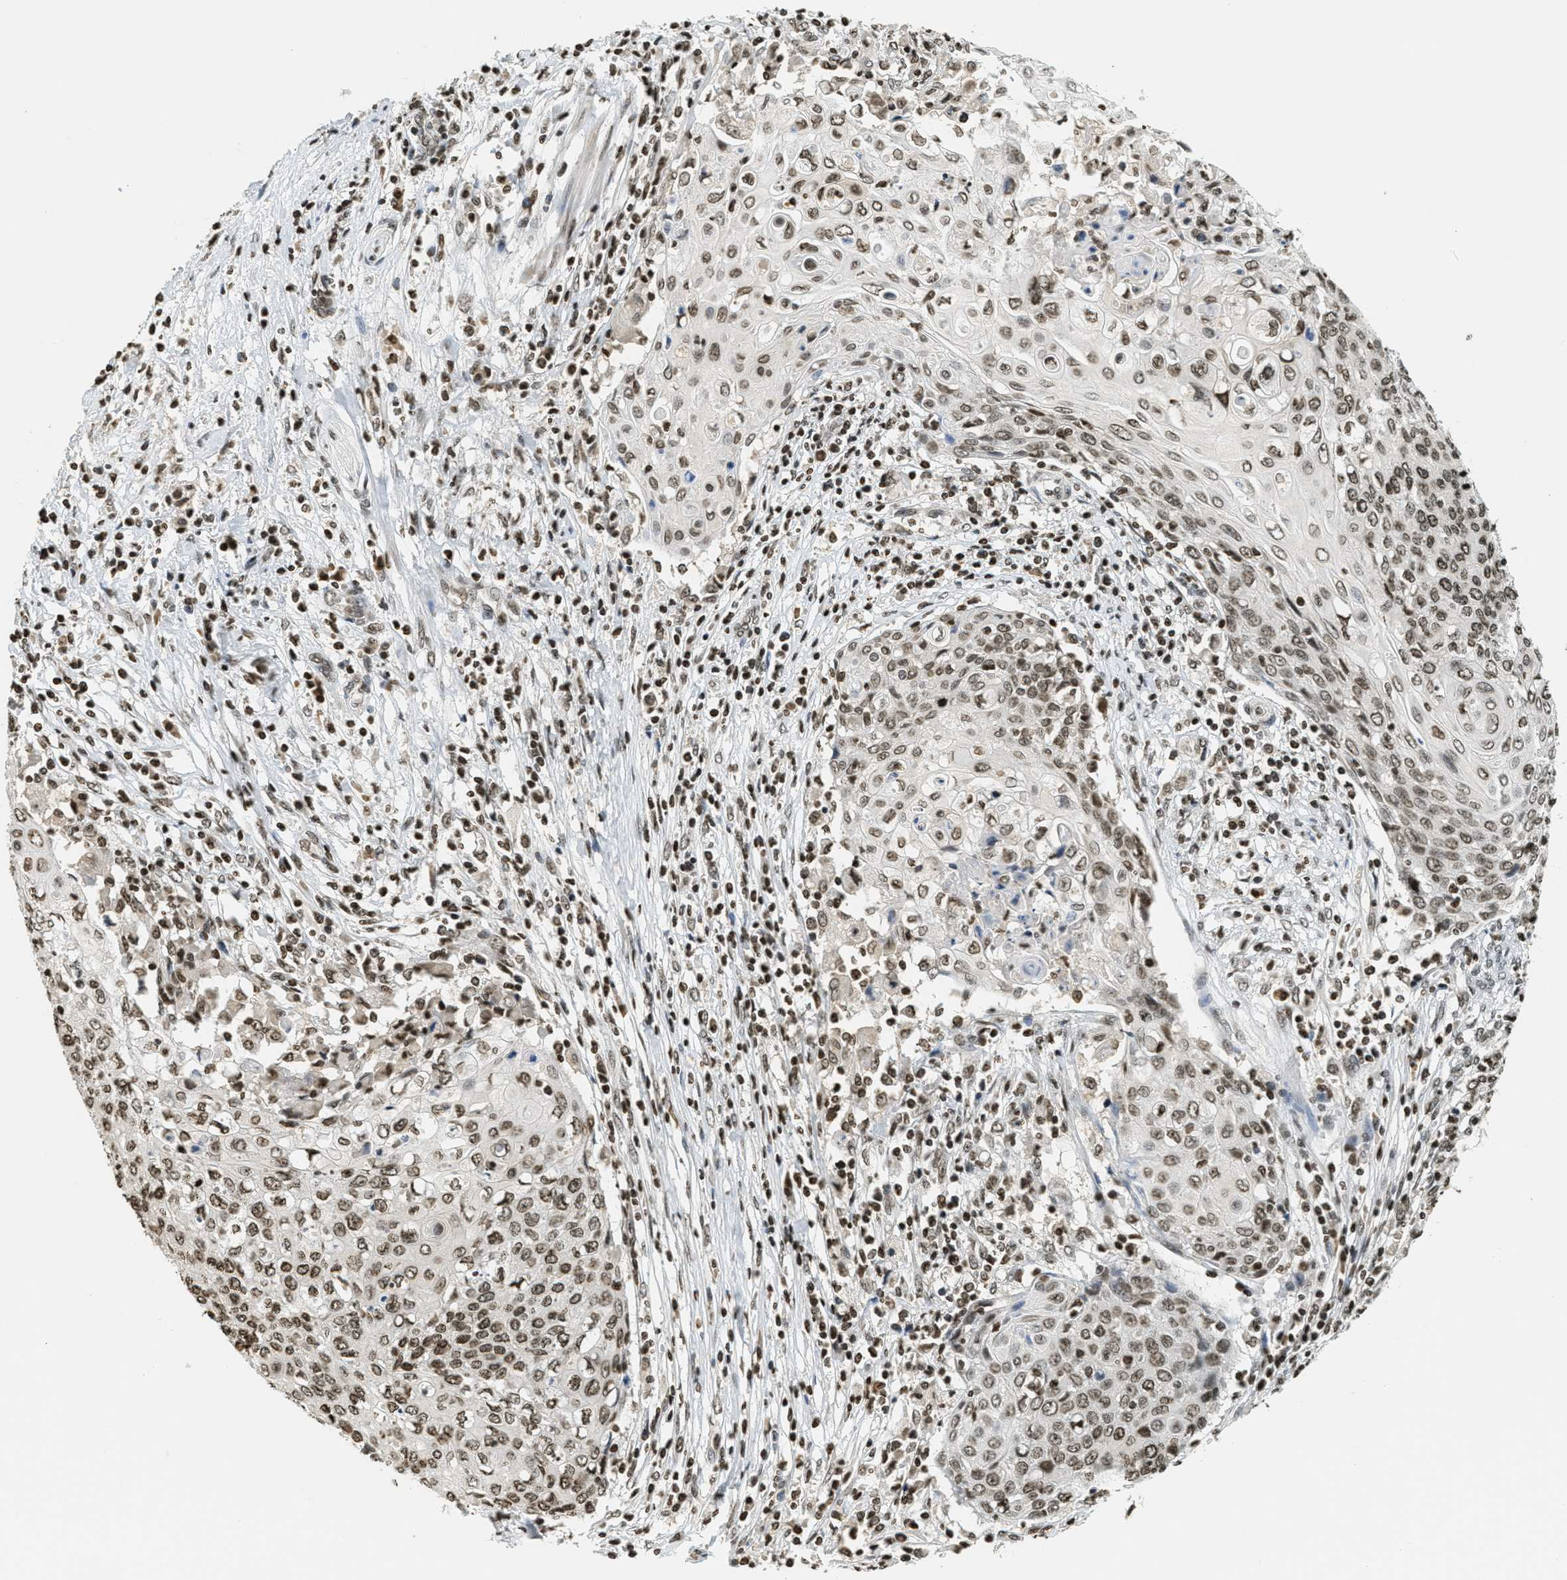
{"staining": {"intensity": "moderate", "quantity": ">75%", "location": "nuclear"}, "tissue": "cervical cancer", "cell_type": "Tumor cells", "image_type": "cancer", "snomed": [{"axis": "morphology", "description": "Squamous cell carcinoma, NOS"}, {"axis": "topography", "description": "Cervix"}], "caption": "The photomicrograph displays staining of cervical squamous cell carcinoma, revealing moderate nuclear protein positivity (brown color) within tumor cells.", "gene": "LDB2", "patient": {"sex": "female", "age": 39}}